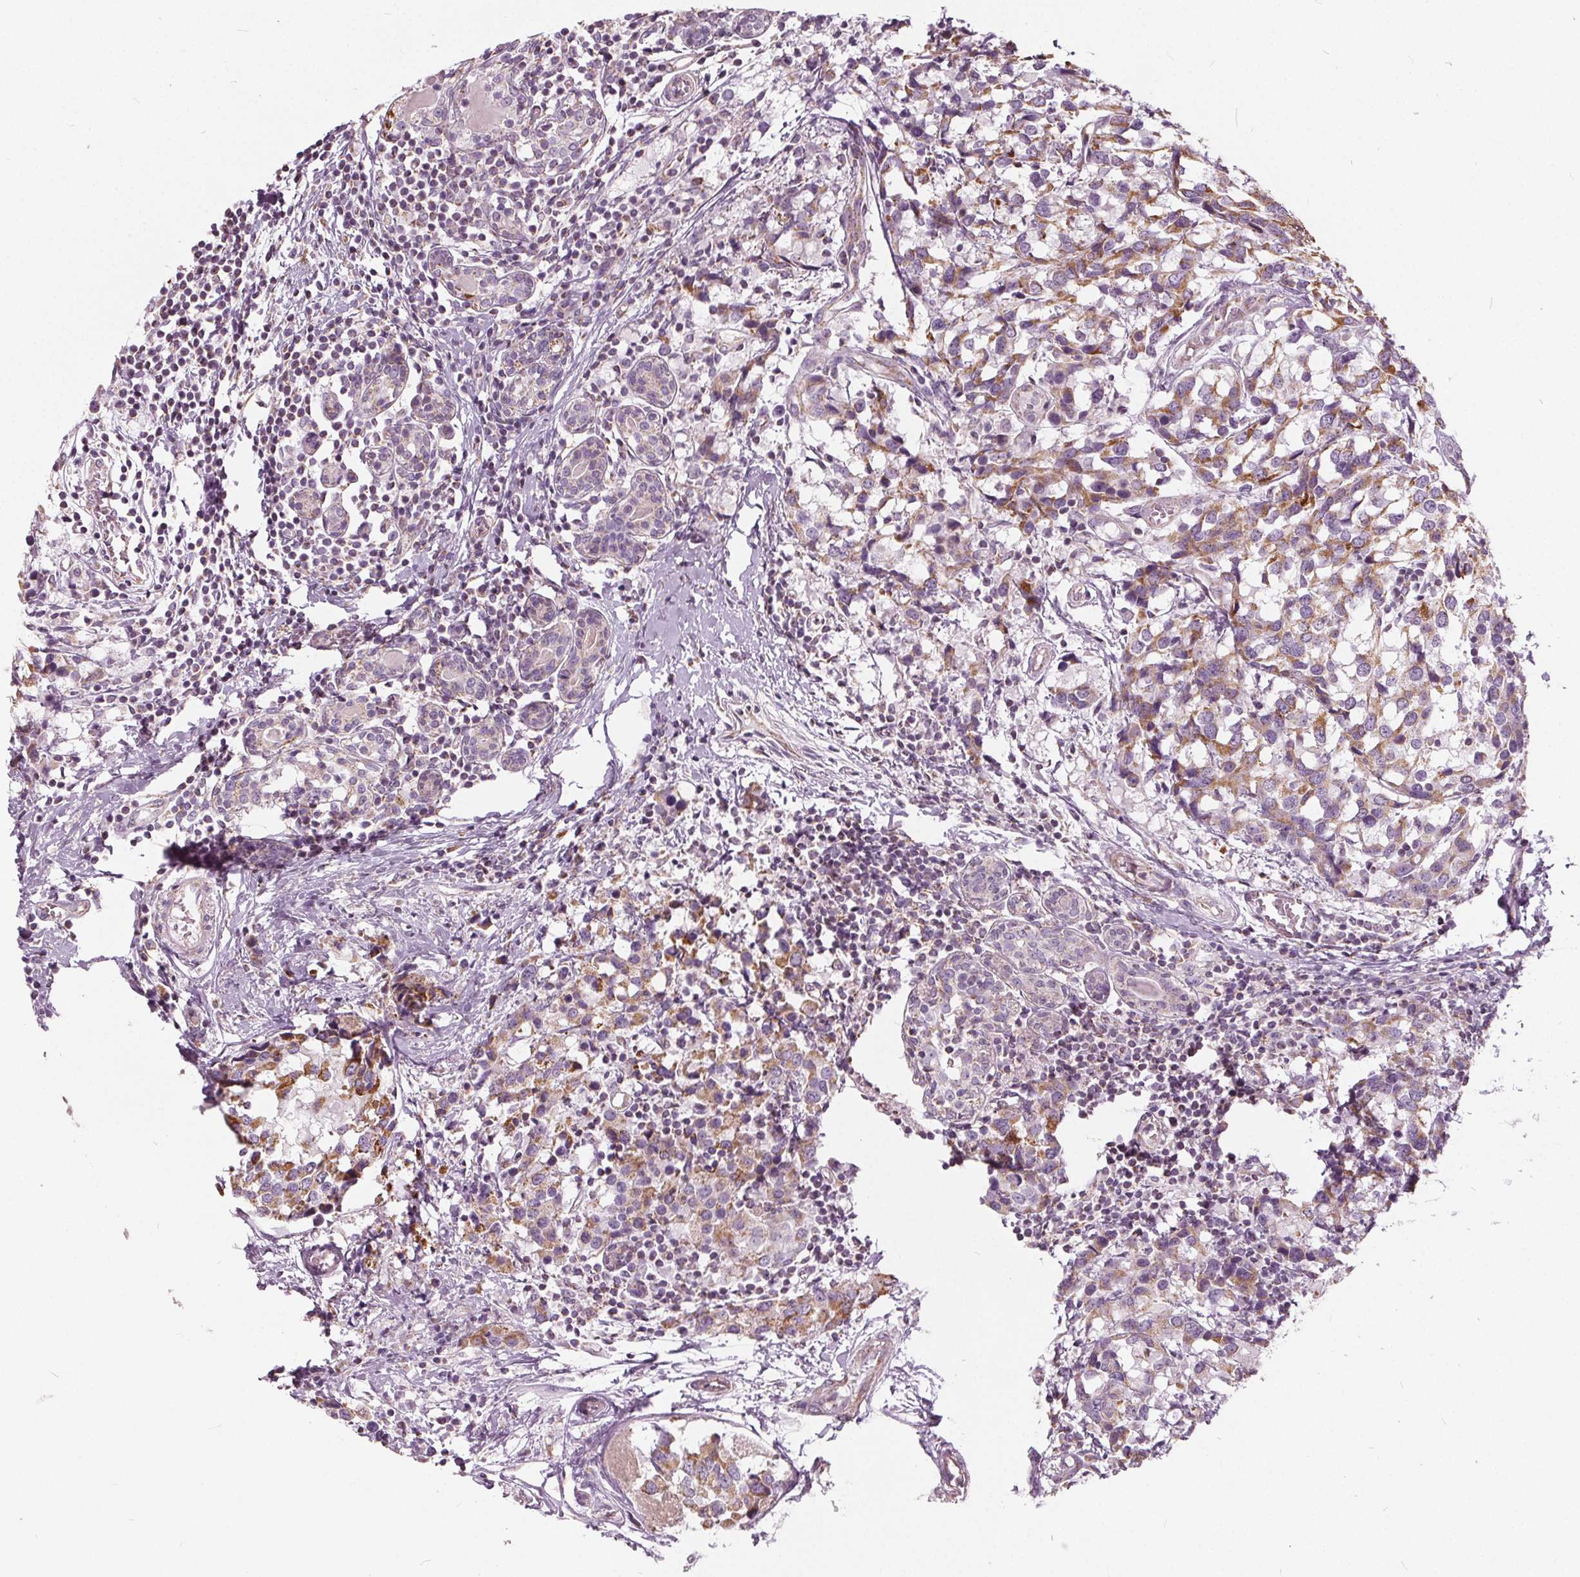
{"staining": {"intensity": "weak", "quantity": ">75%", "location": "cytoplasmic/membranous"}, "tissue": "breast cancer", "cell_type": "Tumor cells", "image_type": "cancer", "snomed": [{"axis": "morphology", "description": "Lobular carcinoma"}, {"axis": "topography", "description": "Breast"}], "caption": "Immunohistochemistry (IHC) (DAB) staining of human breast lobular carcinoma demonstrates weak cytoplasmic/membranous protein expression in about >75% of tumor cells. The protein is shown in brown color, while the nuclei are stained blue.", "gene": "ECI2", "patient": {"sex": "female", "age": 59}}